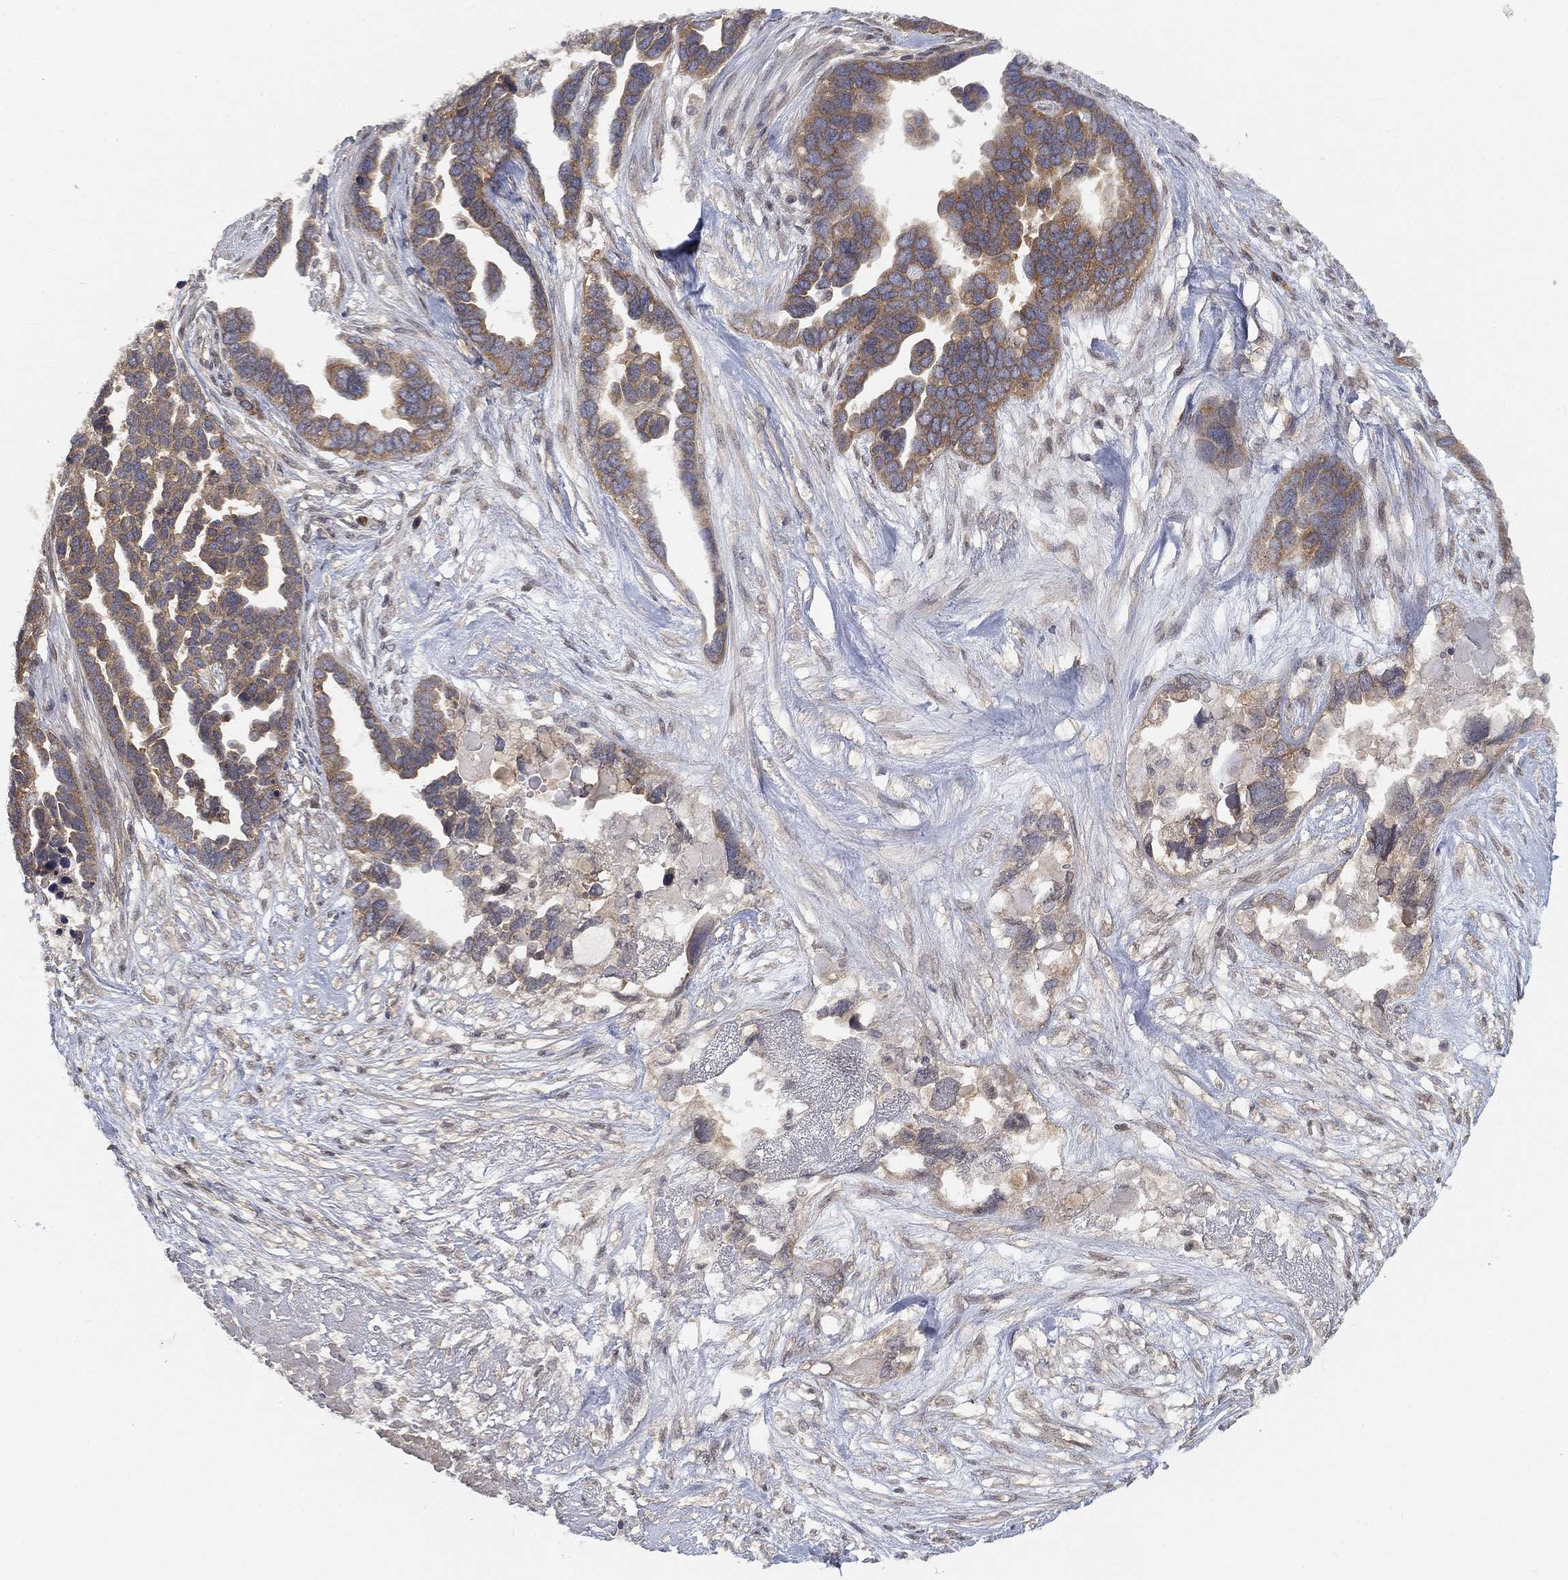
{"staining": {"intensity": "moderate", "quantity": "25%-75%", "location": "cytoplasmic/membranous"}, "tissue": "ovarian cancer", "cell_type": "Tumor cells", "image_type": "cancer", "snomed": [{"axis": "morphology", "description": "Cystadenocarcinoma, serous, NOS"}, {"axis": "topography", "description": "Ovary"}], "caption": "Immunohistochemistry (IHC) image of ovarian cancer stained for a protein (brown), which displays medium levels of moderate cytoplasmic/membranous positivity in about 25%-75% of tumor cells.", "gene": "UBA5", "patient": {"sex": "female", "age": 54}}